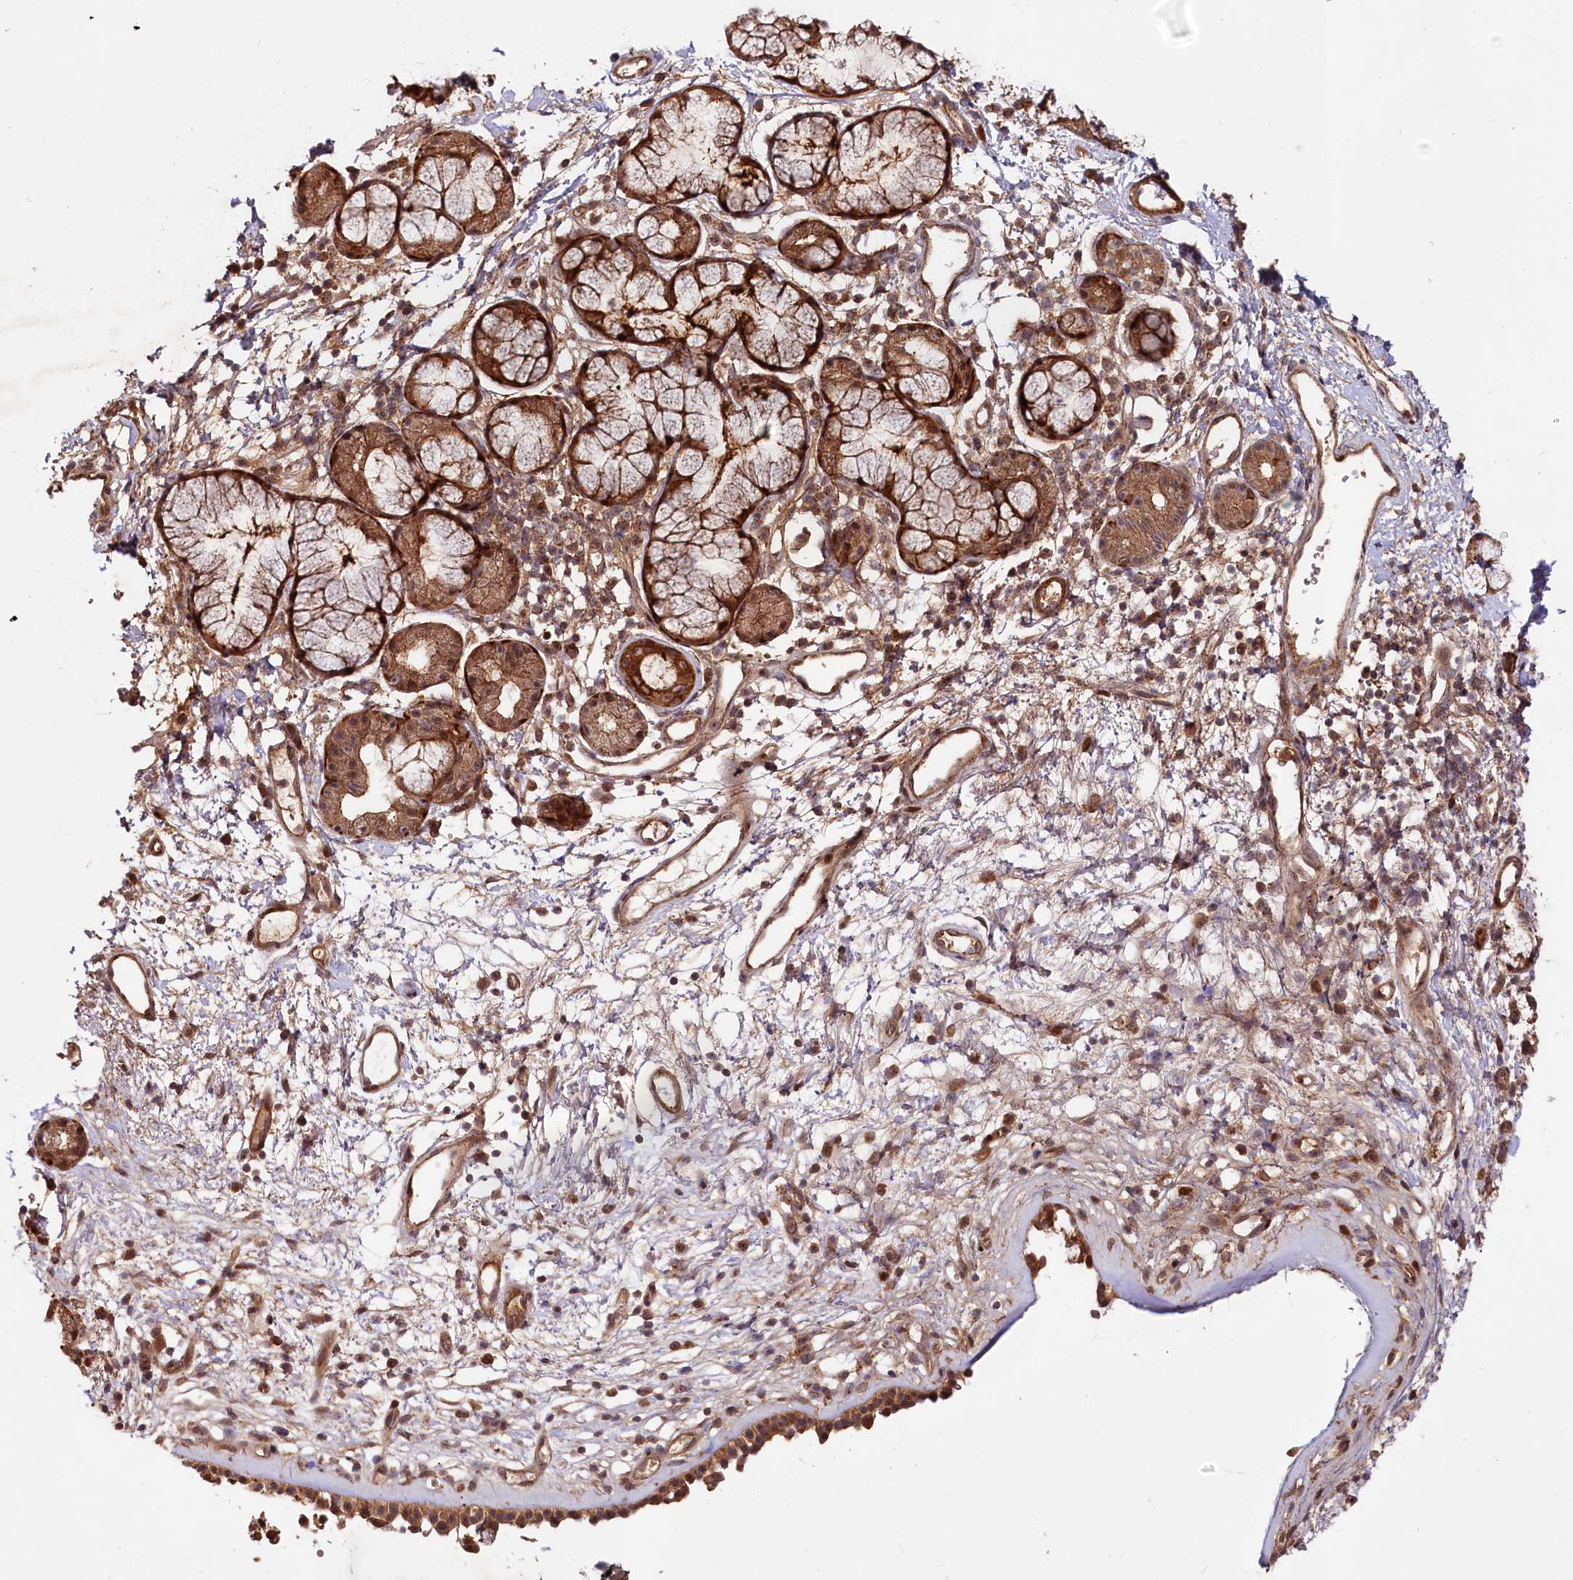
{"staining": {"intensity": "strong", "quantity": ">75%", "location": "cytoplasmic/membranous"}, "tissue": "nasopharynx", "cell_type": "Respiratory epithelial cells", "image_type": "normal", "snomed": [{"axis": "morphology", "description": "Normal tissue, NOS"}, {"axis": "morphology", "description": "Inflammation, NOS"}, {"axis": "topography", "description": "Nasopharynx"}], "caption": "The micrograph exhibits staining of unremarkable nasopharynx, revealing strong cytoplasmic/membranous protein expression (brown color) within respiratory epithelial cells.", "gene": "NEDD1", "patient": {"sex": "male", "age": 70}}